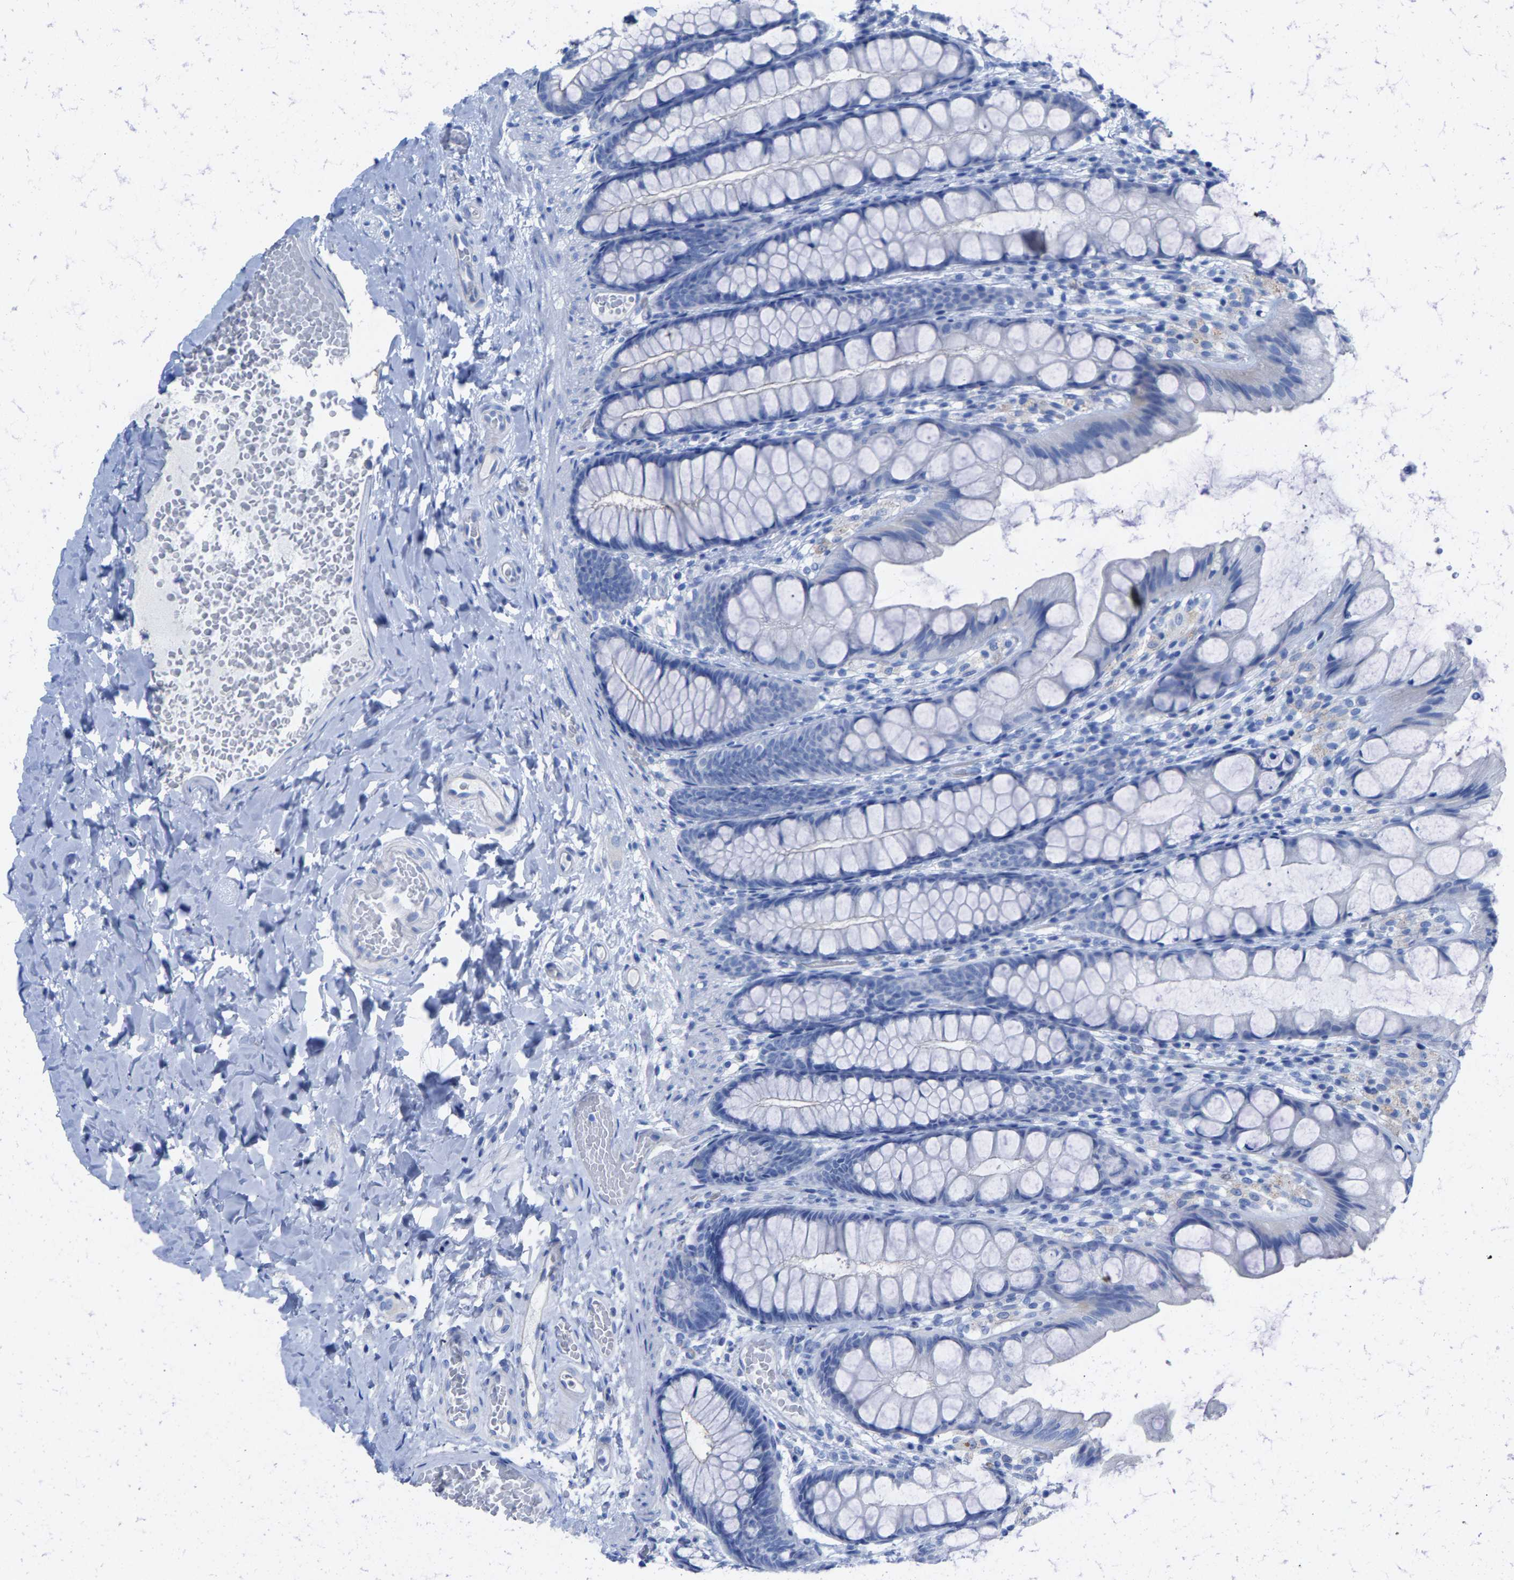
{"staining": {"intensity": "negative", "quantity": "none", "location": "none"}, "tissue": "colon", "cell_type": "Endothelial cells", "image_type": "normal", "snomed": [{"axis": "morphology", "description": "Normal tissue, NOS"}, {"axis": "topography", "description": "Colon"}], "caption": "IHC photomicrograph of unremarkable human colon stained for a protein (brown), which reveals no staining in endothelial cells.", "gene": "CPA1", "patient": {"sex": "male", "age": 47}}